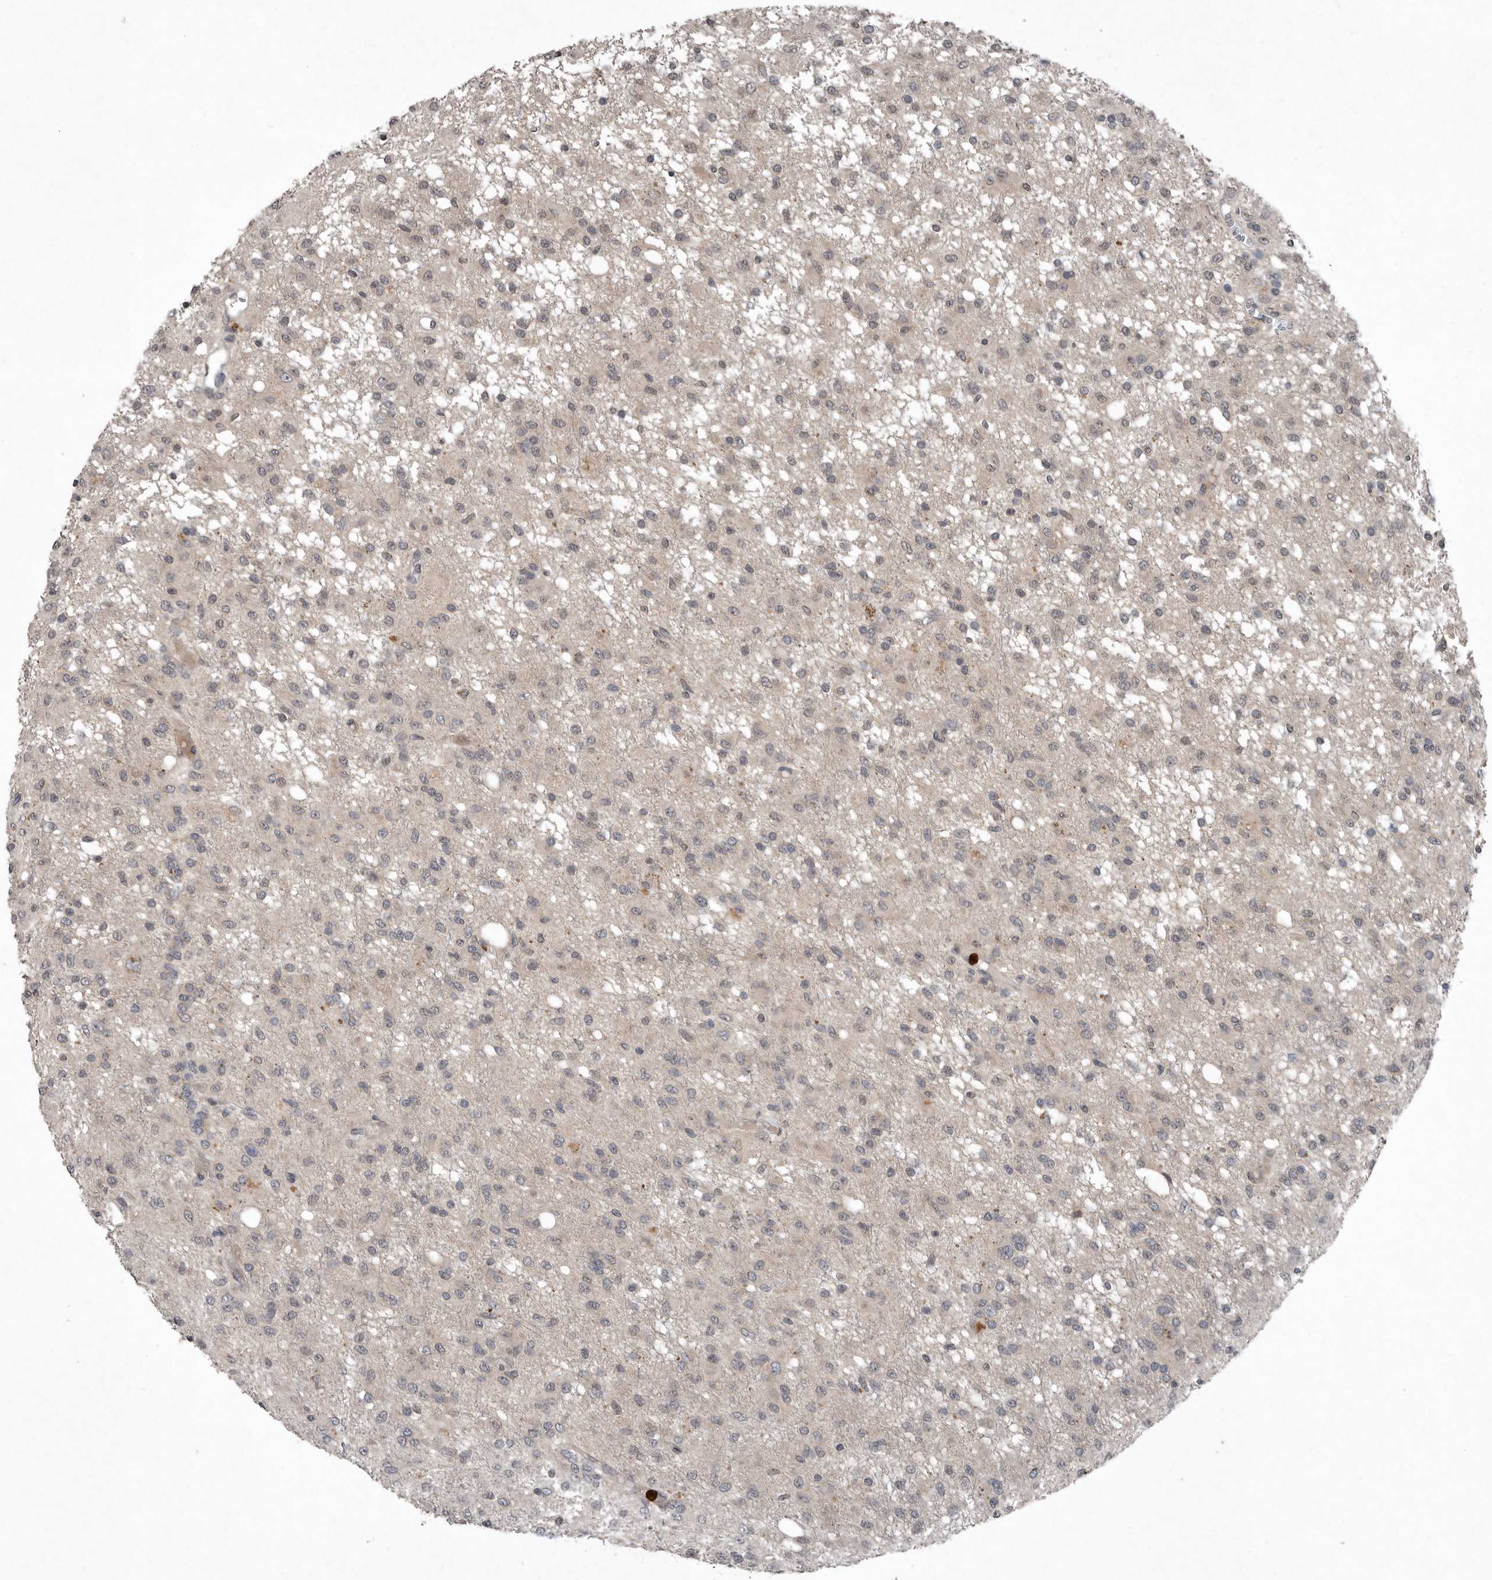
{"staining": {"intensity": "negative", "quantity": "none", "location": "none"}, "tissue": "glioma", "cell_type": "Tumor cells", "image_type": "cancer", "snomed": [{"axis": "morphology", "description": "Glioma, malignant, High grade"}, {"axis": "topography", "description": "Brain"}], "caption": "The immunohistochemistry histopathology image has no significant expression in tumor cells of malignant glioma (high-grade) tissue. (DAB immunohistochemistry, high magnification).", "gene": "SCP2", "patient": {"sex": "female", "age": 59}}